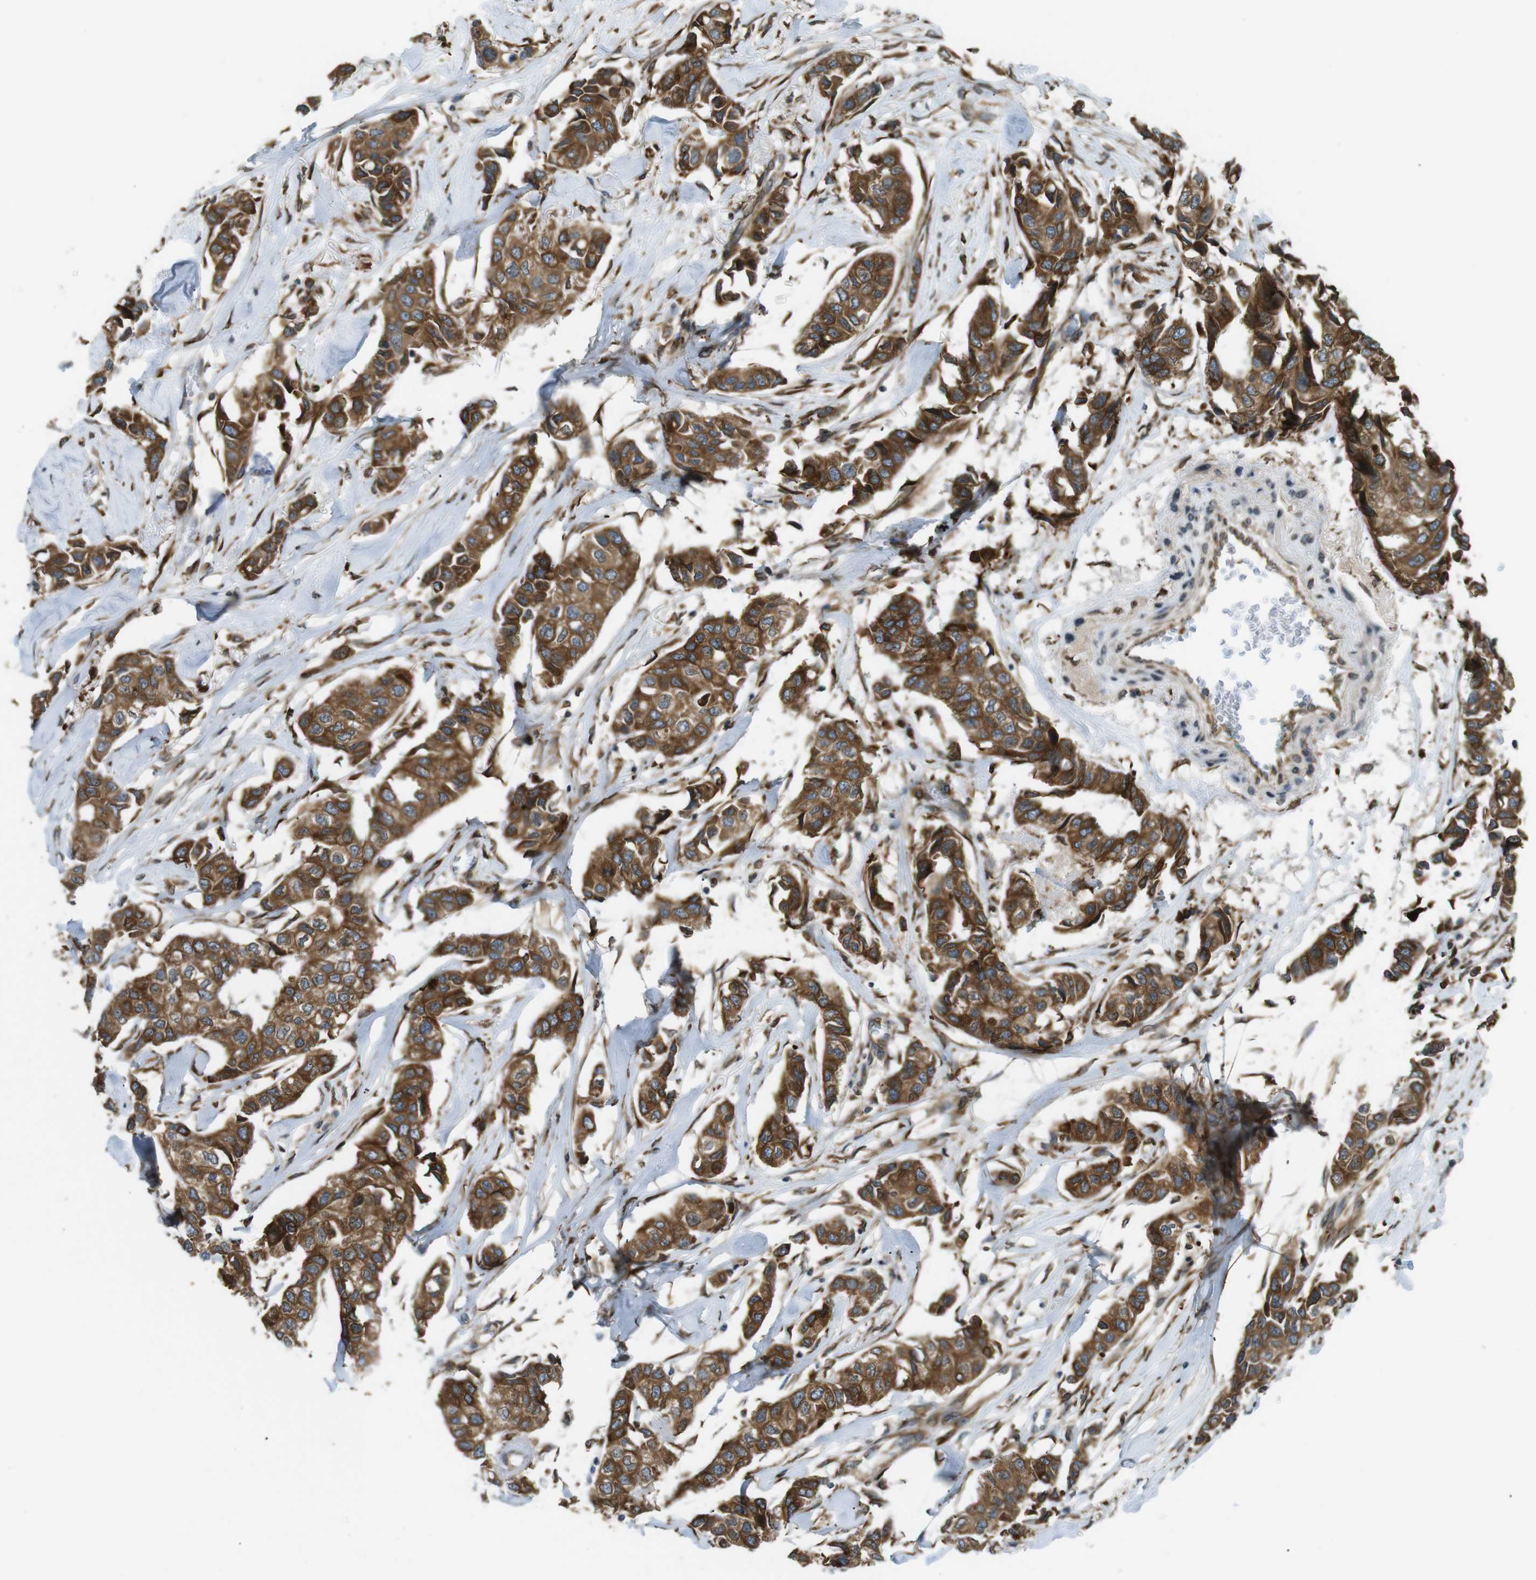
{"staining": {"intensity": "strong", "quantity": ">75%", "location": "cytoplasmic/membranous"}, "tissue": "breast cancer", "cell_type": "Tumor cells", "image_type": "cancer", "snomed": [{"axis": "morphology", "description": "Duct carcinoma"}, {"axis": "topography", "description": "Breast"}], "caption": "Breast cancer tissue shows strong cytoplasmic/membranous expression in about >75% of tumor cells", "gene": "TMED4", "patient": {"sex": "female", "age": 80}}